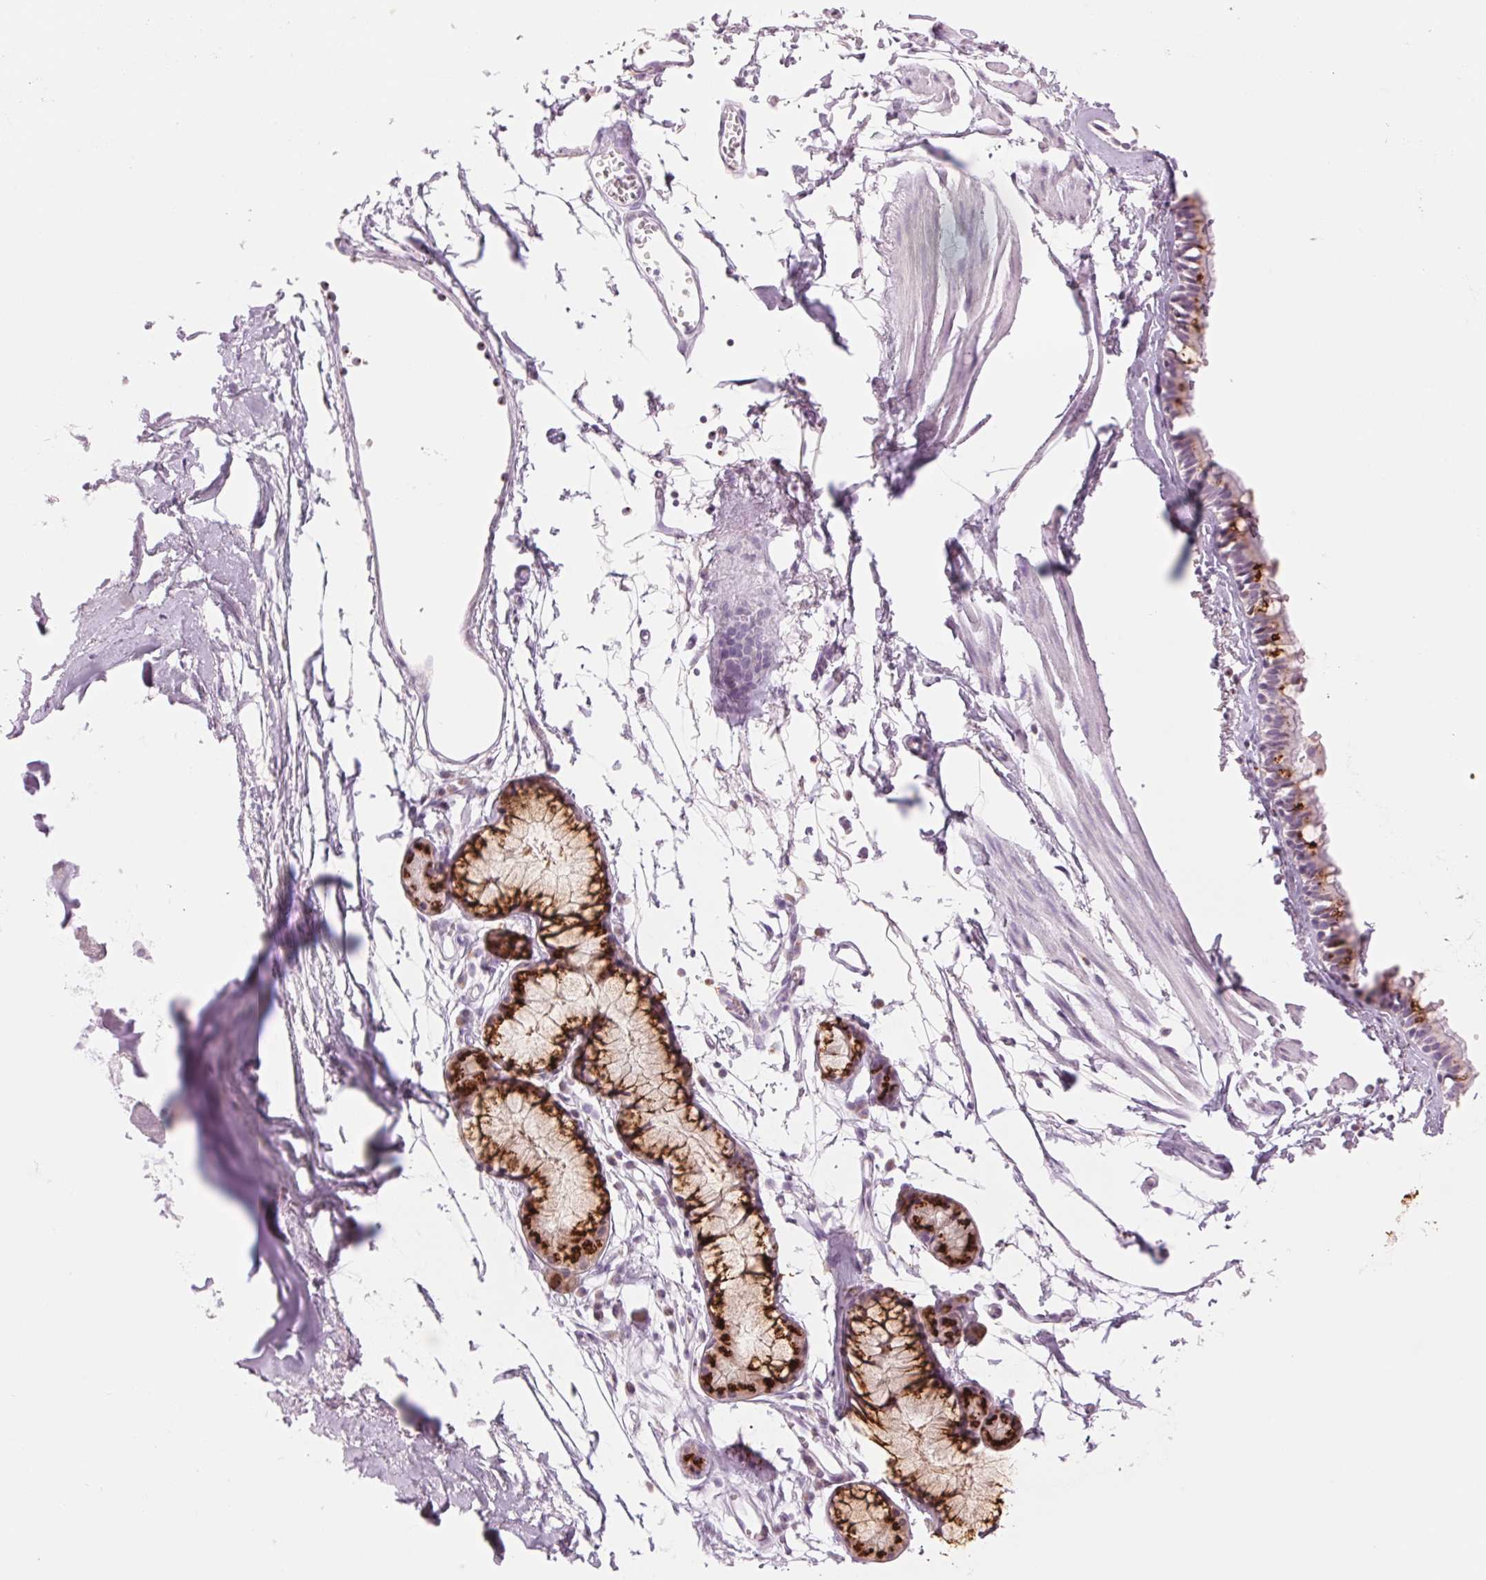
{"staining": {"intensity": "strong", "quantity": ">75%", "location": "cytoplasmic/membranous"}, "tissue": "bronchus", "cell_type": "Respiratory epithelial cells", "image_type": "normal", "snomed": [{"axis": "morphology", "description": "Normal tissue, NOS"}, {"axis": "topography", "description": "Cartilage tissue"}, {"axis": "topography", "description": "Bronchus"}], "caption": "Immunohistochemistry (IHC) of unremarkable bronchus exhibits high levels of strong cytoplasmic/membranous positivity in approximately >75% of respiratory epithelial cells.", "gene": "GALNT7", "patient": {"sex": "female", "age": 59}}